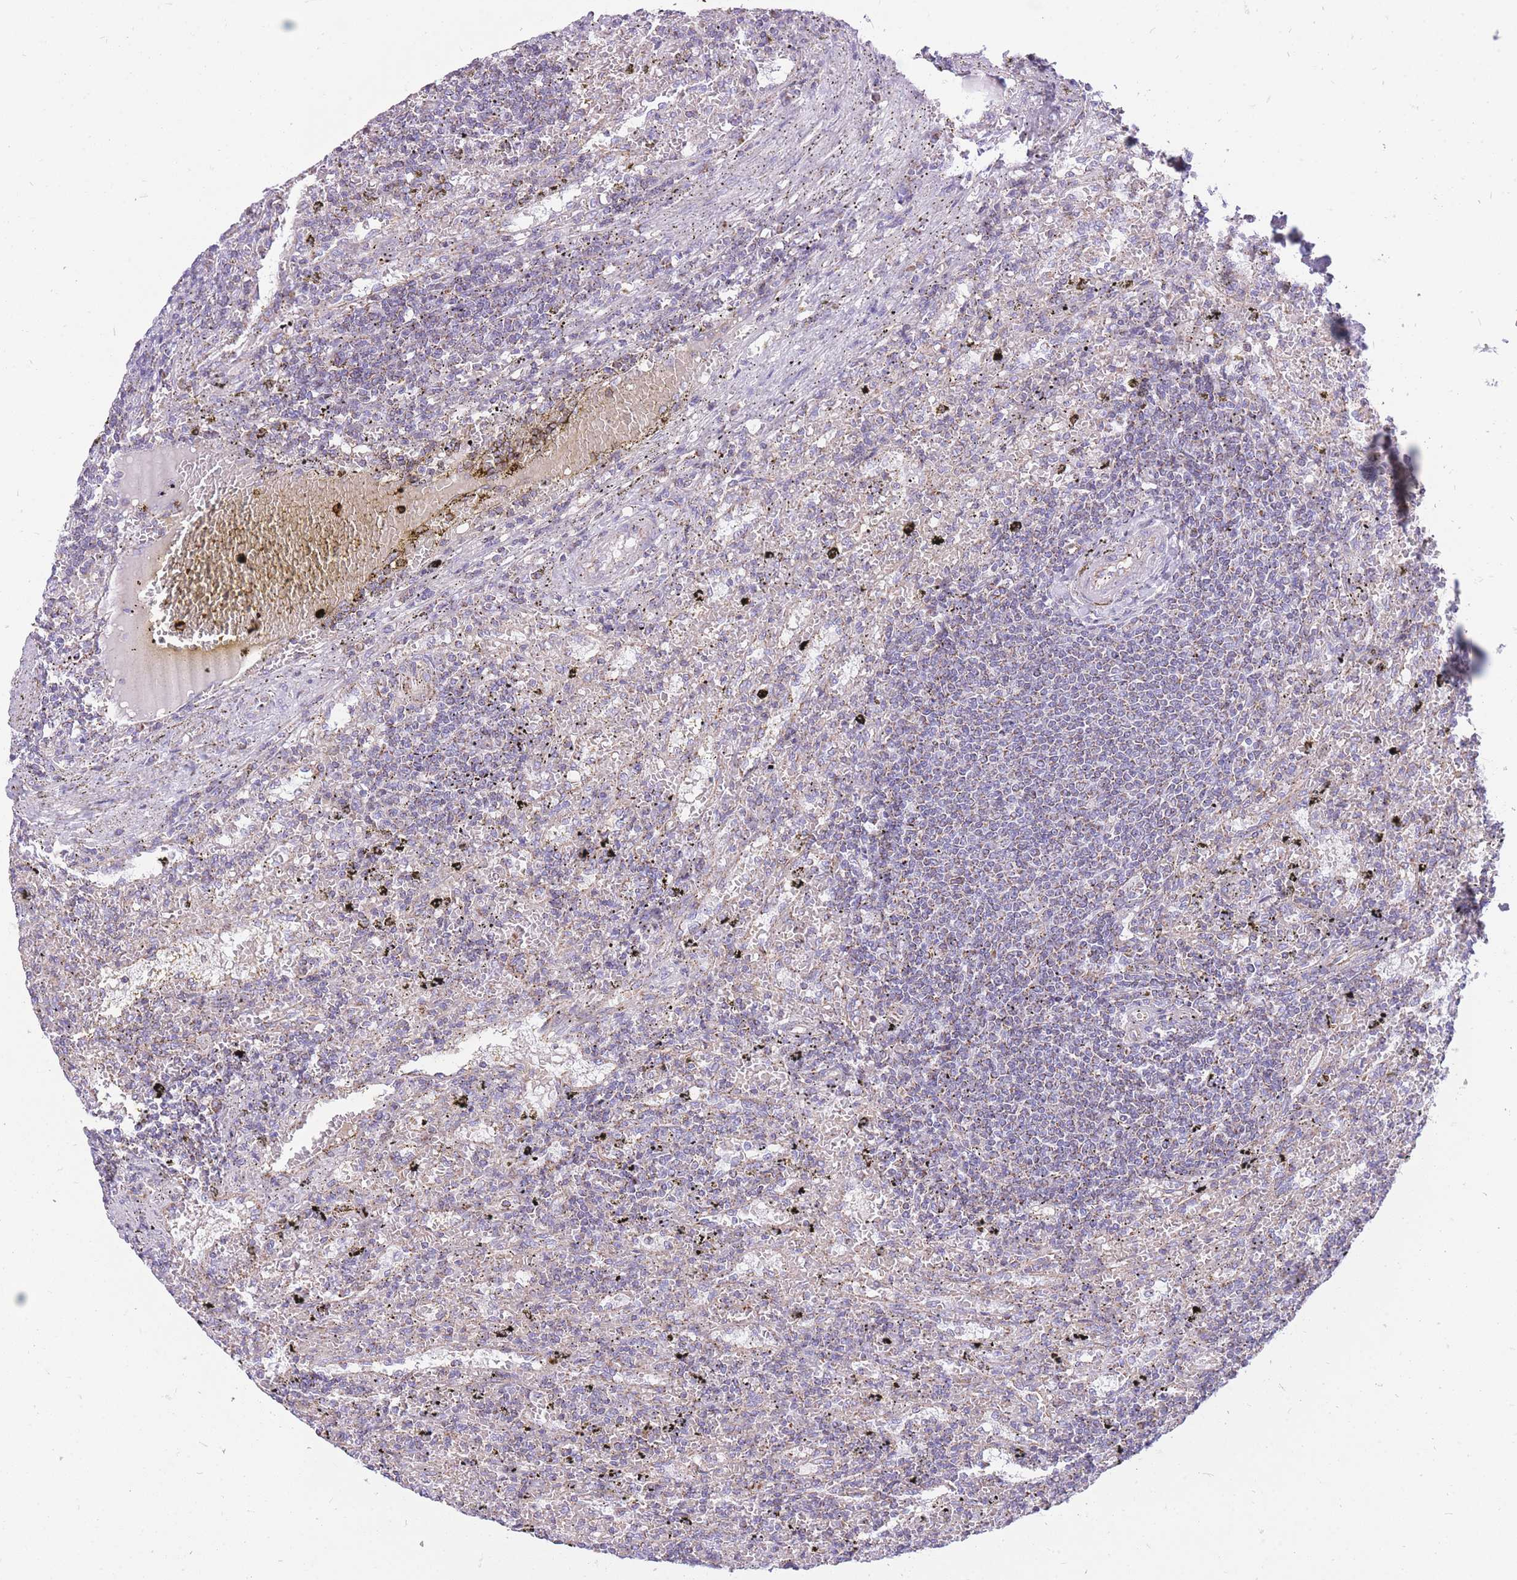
{"staining": {"intensity": "moderate", "quantity": "<25%", "location": "cytoplasmic/membranous"}, "tissue": "lymphoma", "cell_type": "Tumor cells", "image_type": "cancer", "snomed": [{"axis": "morphology", "description": "Malignant lymphoma, non-Hodgkin's type, Low grade"}, {"axis": "topography", "description": "Spleen"}], "caption": "Human lymphoma stained with a brown dye exhibits moderate cytoplasmic/membranous positive expression in approximately <25% of tumor cells.", "gene": "PCSK1", "patient": {"sex": "male", "age": 76}}